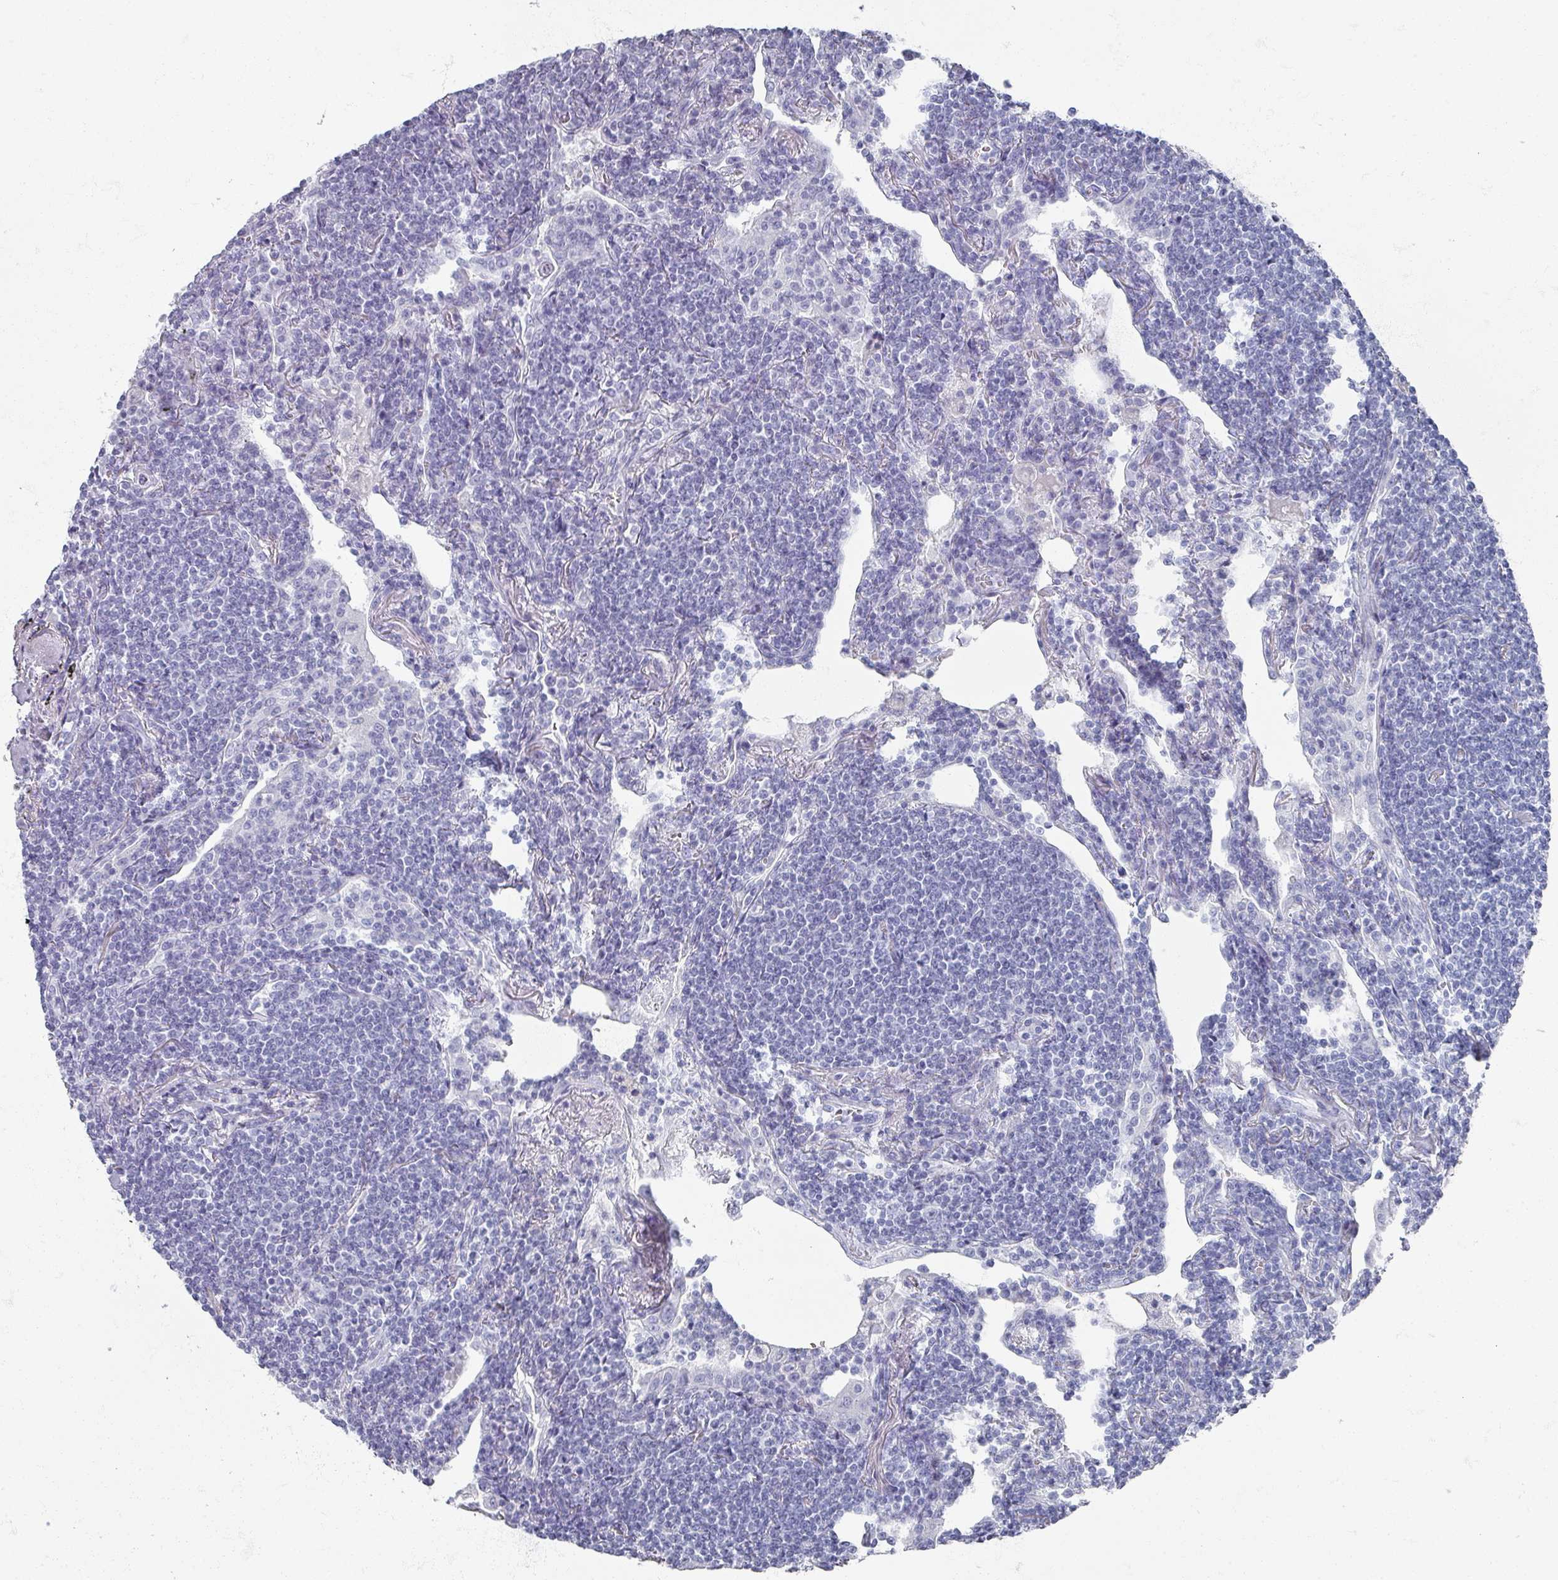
{"staining": {"intensity": "negative", "quantity": "none", "location": "none"}, "tissue": "lymphoma", "cell_type": "Tumor cells", "image_type": "cancer", "snomed": [{"axis": "morphology", "description": "Malignant lymphoma, non-Hodgkin's type, Low grade"}, {"axis": "topography", "description": "Lung"}], "caption": "Human malignant lymphoma, non-Hodgkin's type (low-grade) stained for a protein using IHC displays no staining in tumor cells.", "gene": "OMG", "patient": {"sex": "female", "age": 71}}